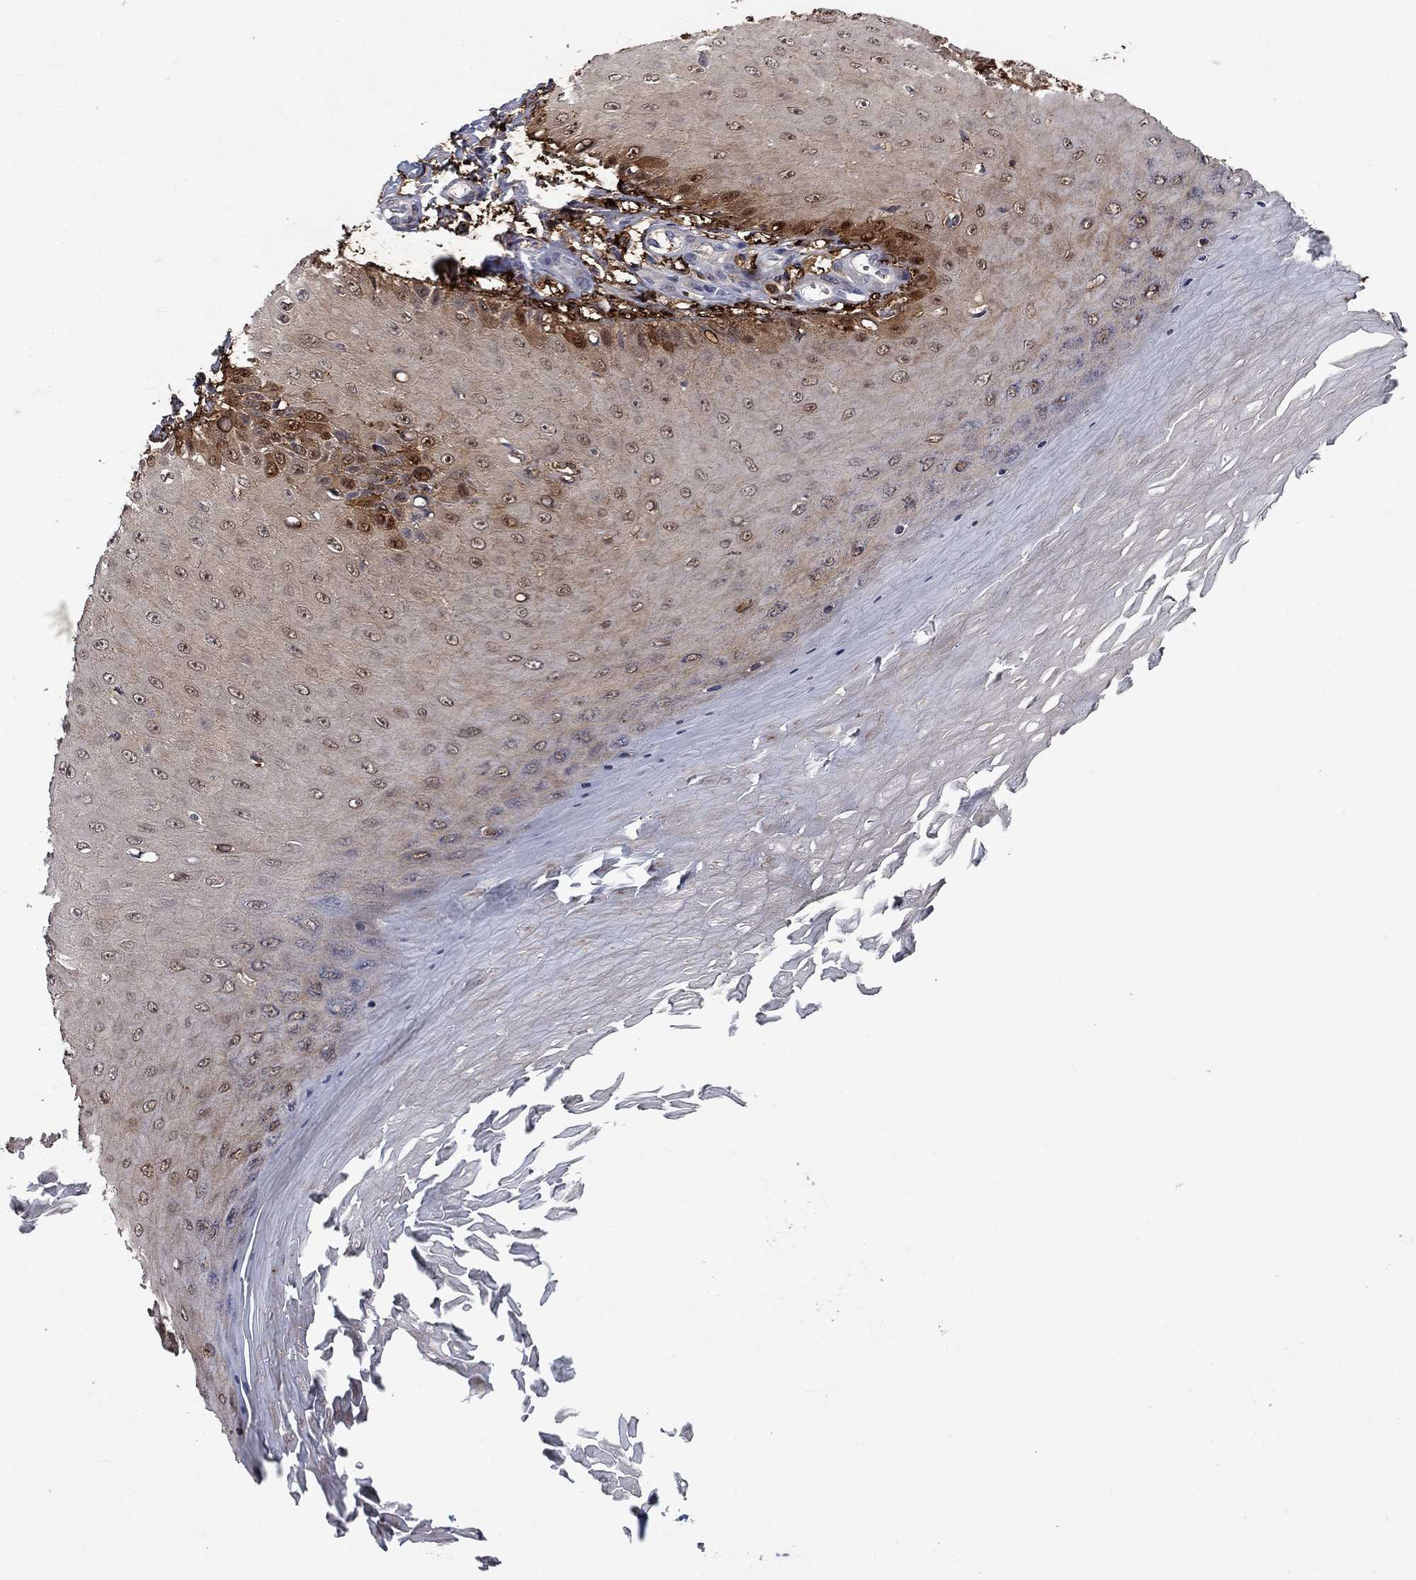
{"staining": {"intensity": "moderate", "quantity": "25%-75%", "location": "cytoplasmic/membranous"}, "tissue": "skin cancer", "cell_type": "Tumor cells", "image_type": "cancer", "snomed": [{"axis": "morphology", "description": "Inflammation, NOS"}, {"axis": "morphology", "description": "Squamous cell carcinoma, NOS"}, {"axis": "topography", "description": "Skin"}], "caption": "About 25%-75% of tumor cells in human skin squamous cell carcinoma reveal moderate cytoplasmic/membranous protein staining as visualized by brown immunohistochemical staining.", "gene": "CBR1", "patient": {"sex": "male", "age": 70}}